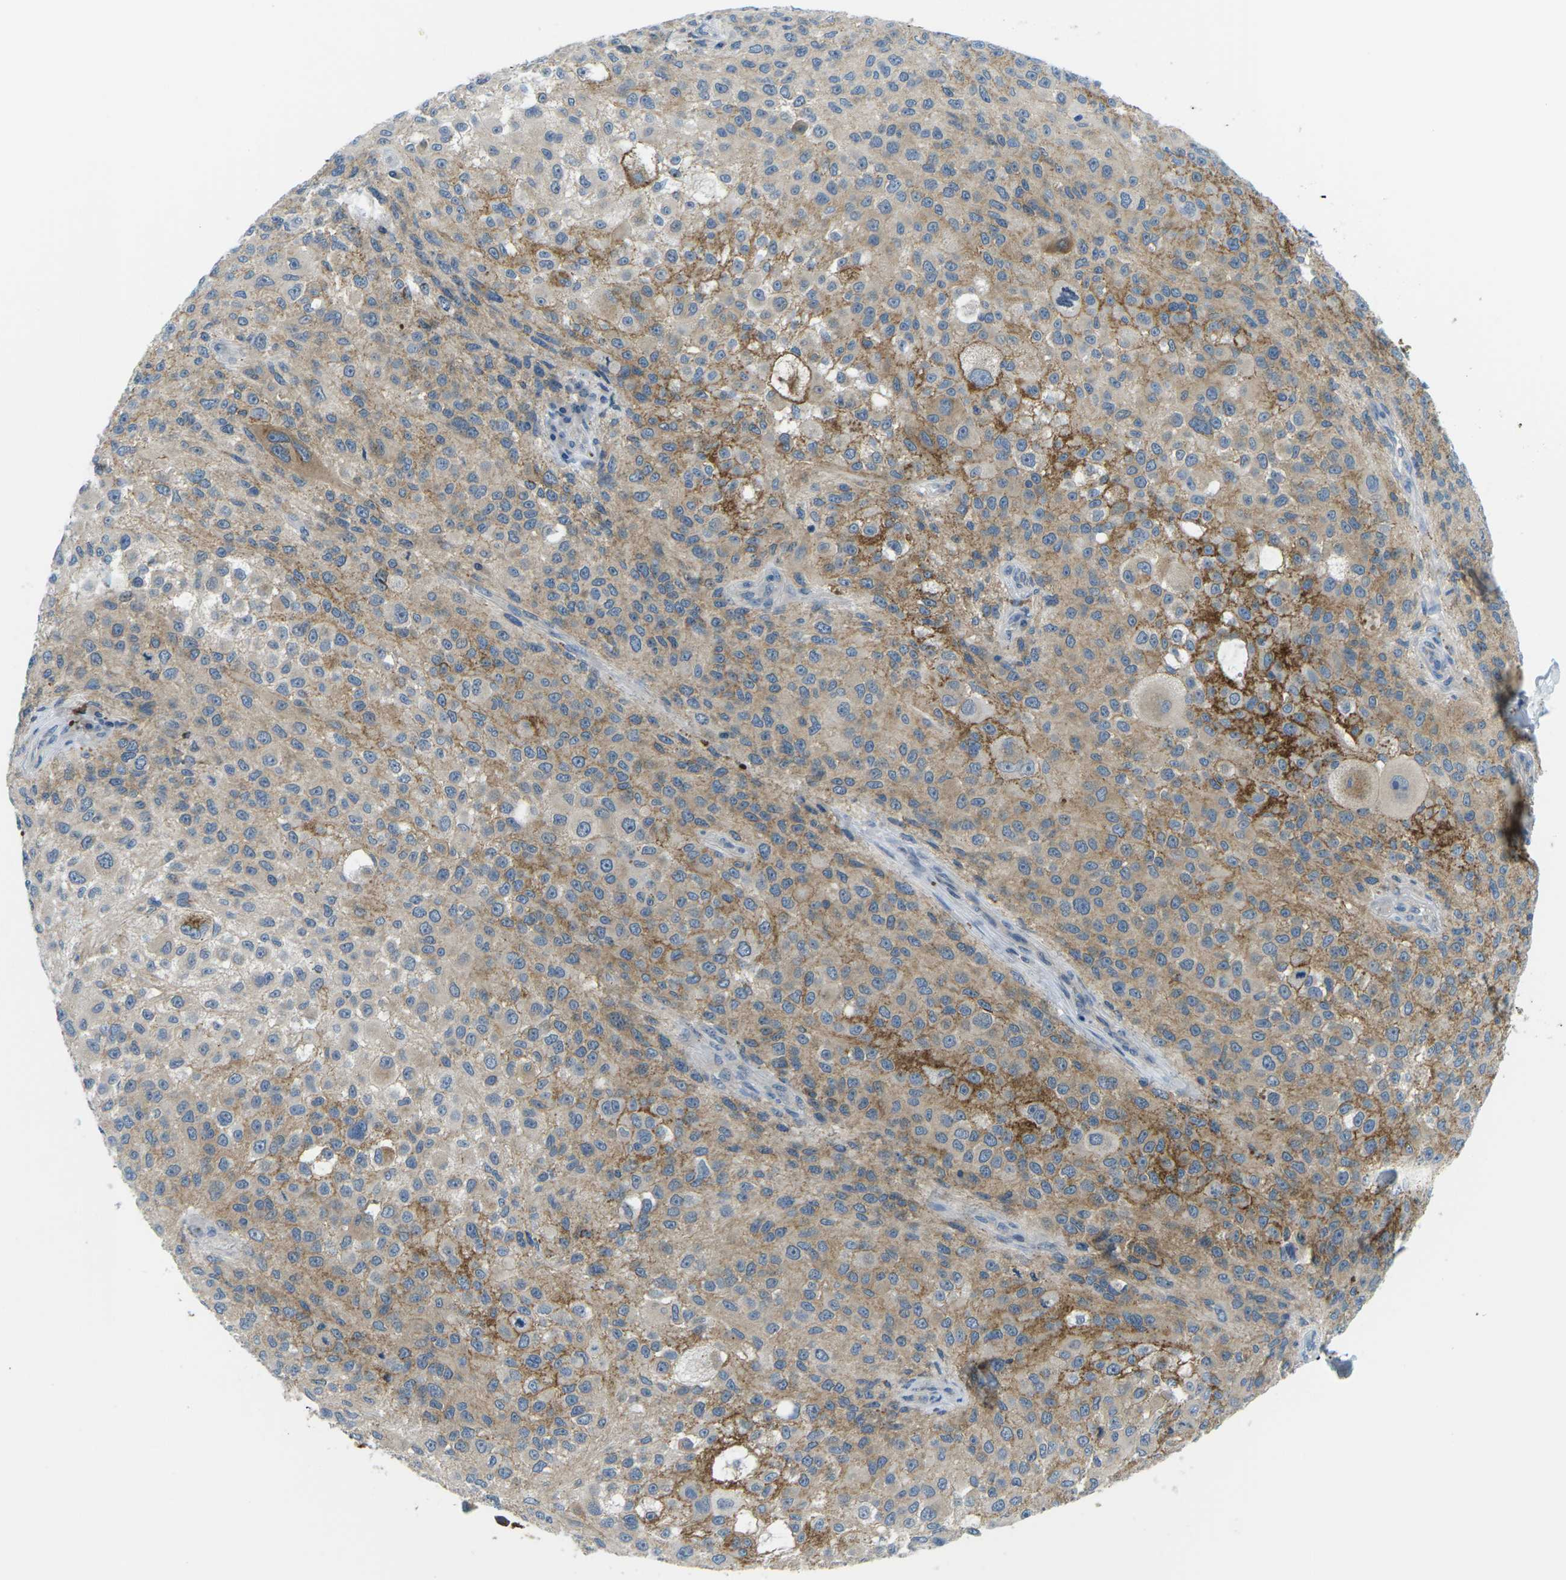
{"staining": {"intensity": "moderate", "quantity": ">75%", "location": "cytoplasmic/membranous"}, "tissue": "melanoma", "cell_type": "Tumor cells", "image_type": "cancer", "snomed": [{"axis": "morphology", "description": "Necrosis, NOS"}, {"axis": "morphology", "description": "Malignant melanoma, NOS"}, {"axis": "topography", "description": "Skin"}], "caption": "Malignant melanoma tissue displays moderate cytoplasmic/membranous positivity in about >75% of tumor cells, visualized by immunohistochemistry.", "gene": "CTNND1", "patient": {"sex": "female", "age": 87}}